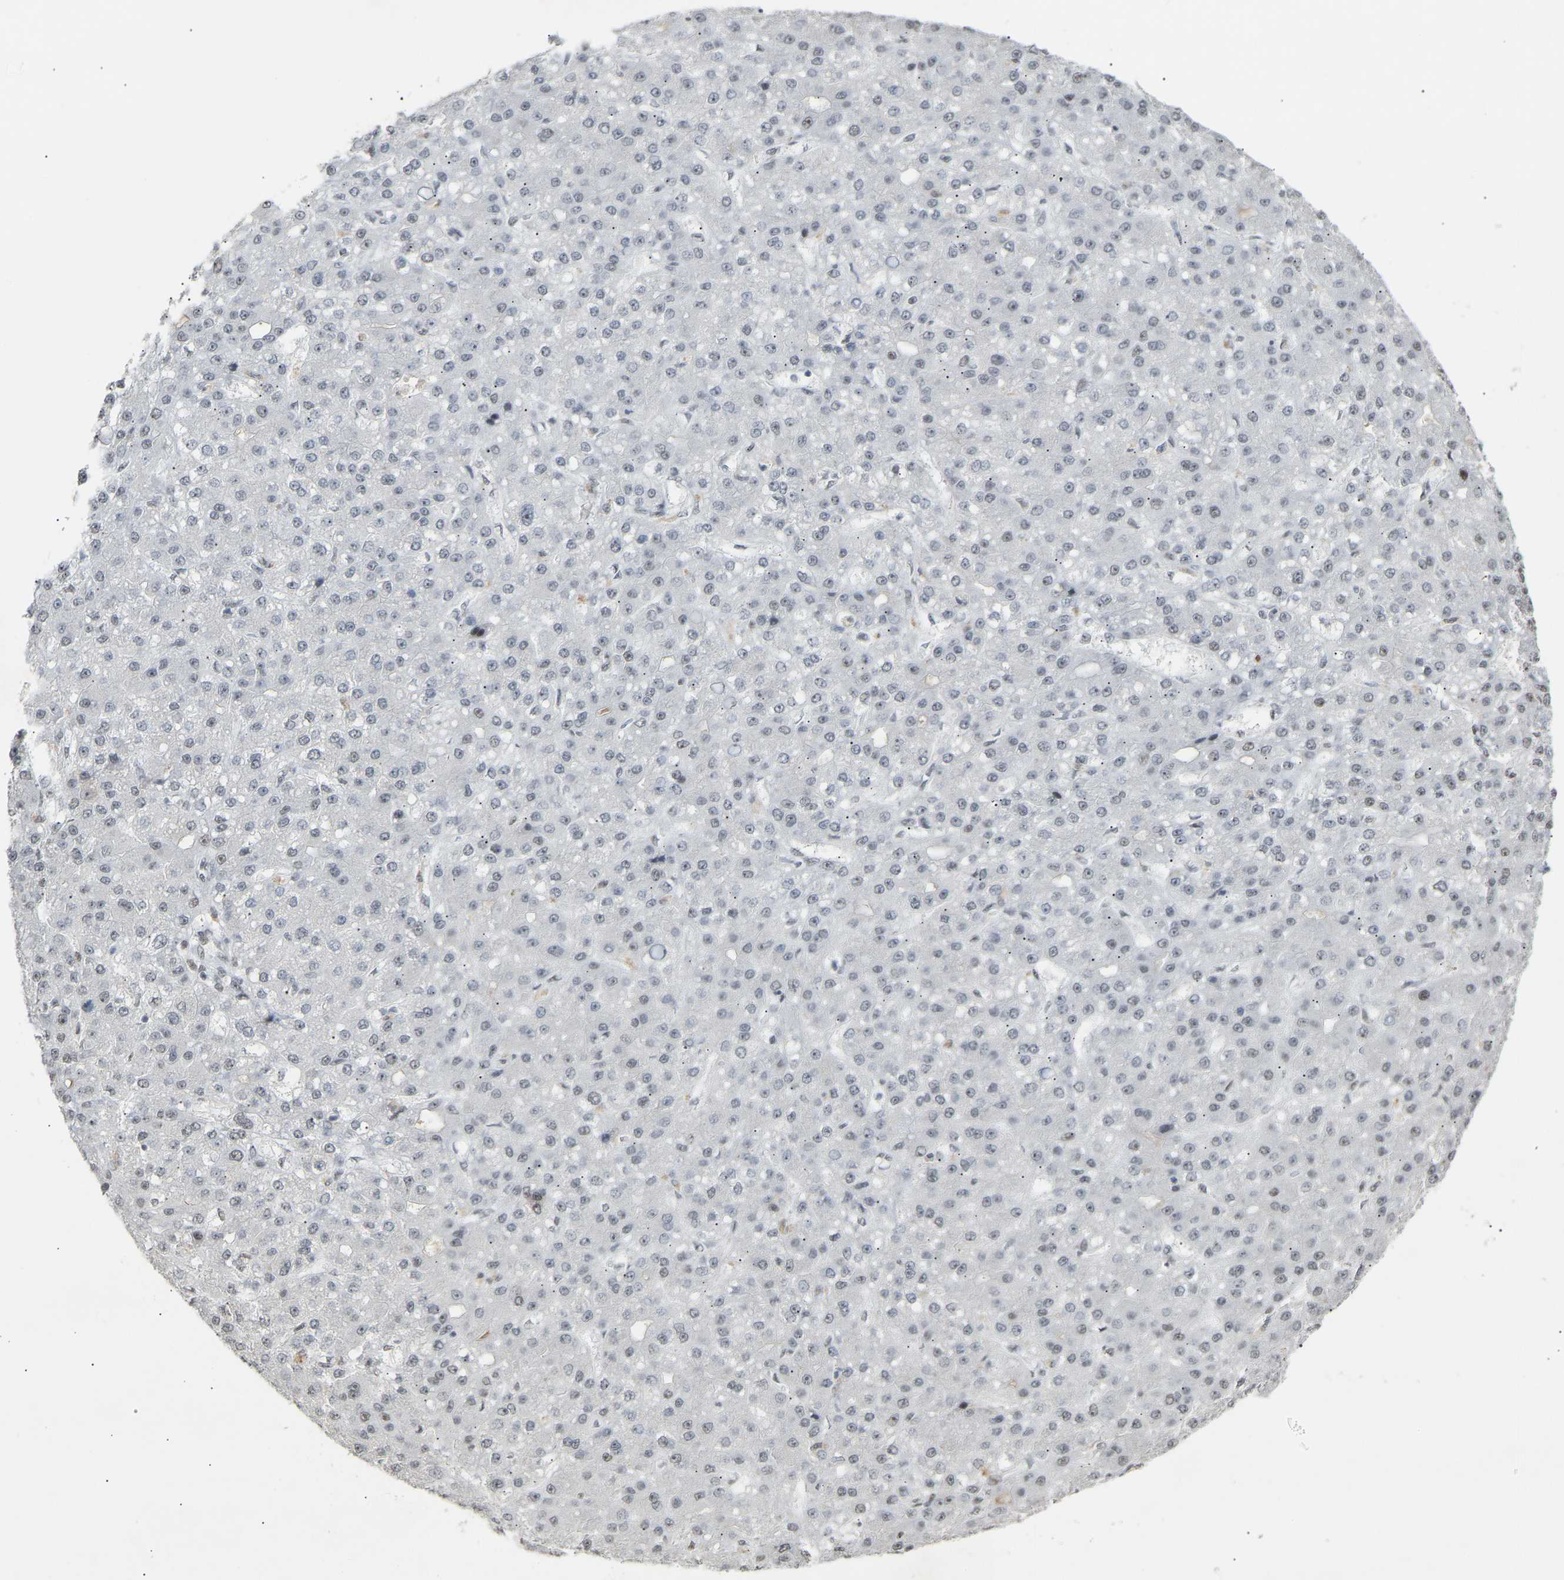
{"staining": {"intensity": "negative", "quantity": "none", "location": "none"}, "tissue": "liver cancer", "cell_type": "Tumor cells", "image_type": "cancer", "snomed": [{"axis": "morphology", "description": "Carcinoma, Hepatocellular, NOS"}, {"axis": "topography", "description": "Liver"}], "caption": "An immunohistochemistry image of liver cancer is shown. There is no staining in tumor cells of liver cancer.", "gene": "NELFB", "patient": {"sex": "male", "age": 67}}